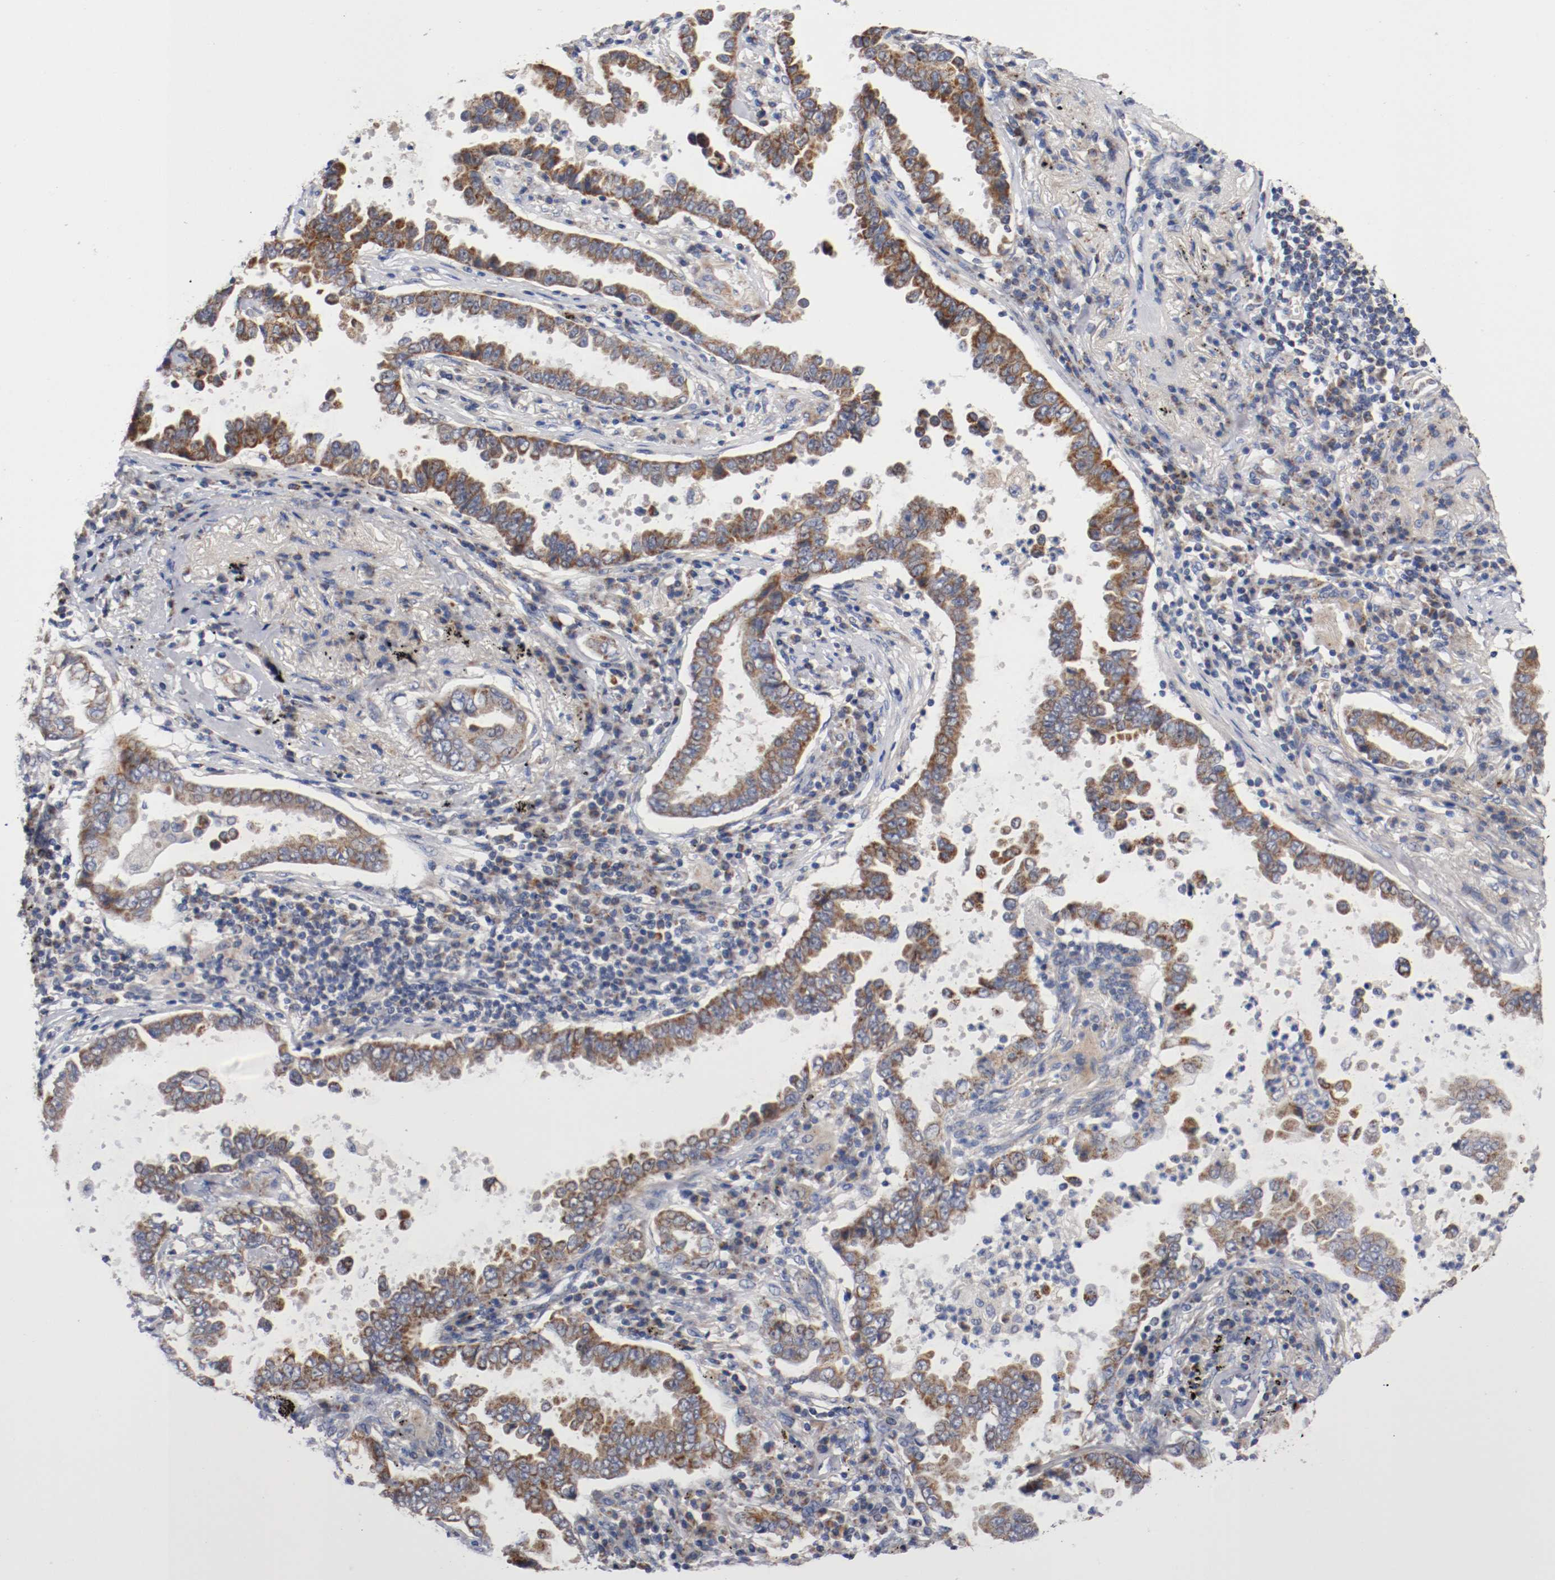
{"staining": {"intensity": "moderate", "quantity": ">75%", "location": "cytoplasmic/membranous"}, "tissue": "lung cancer", "cell_type": "Tumor cells", "image_type": "cancer", "snomed": [{"axis": "morphology", "description": "Normal tissue, NOS"}, {"axis": "morphology", "description": "Inflammation, NOS"}, {"axis": "morphology", "description": "Adenocarcinoma, NOS"}, {"axis": "topography", "description": "Lung"}], "caption": "Adenocarcinoma (lung) stained for a protein (brown) displays moderate cytoplasmic/membranous positive expression in approximately >75% of tumor cells.", "gene": "PCSK6", "patient": {"sex": "female", "age": 64}}